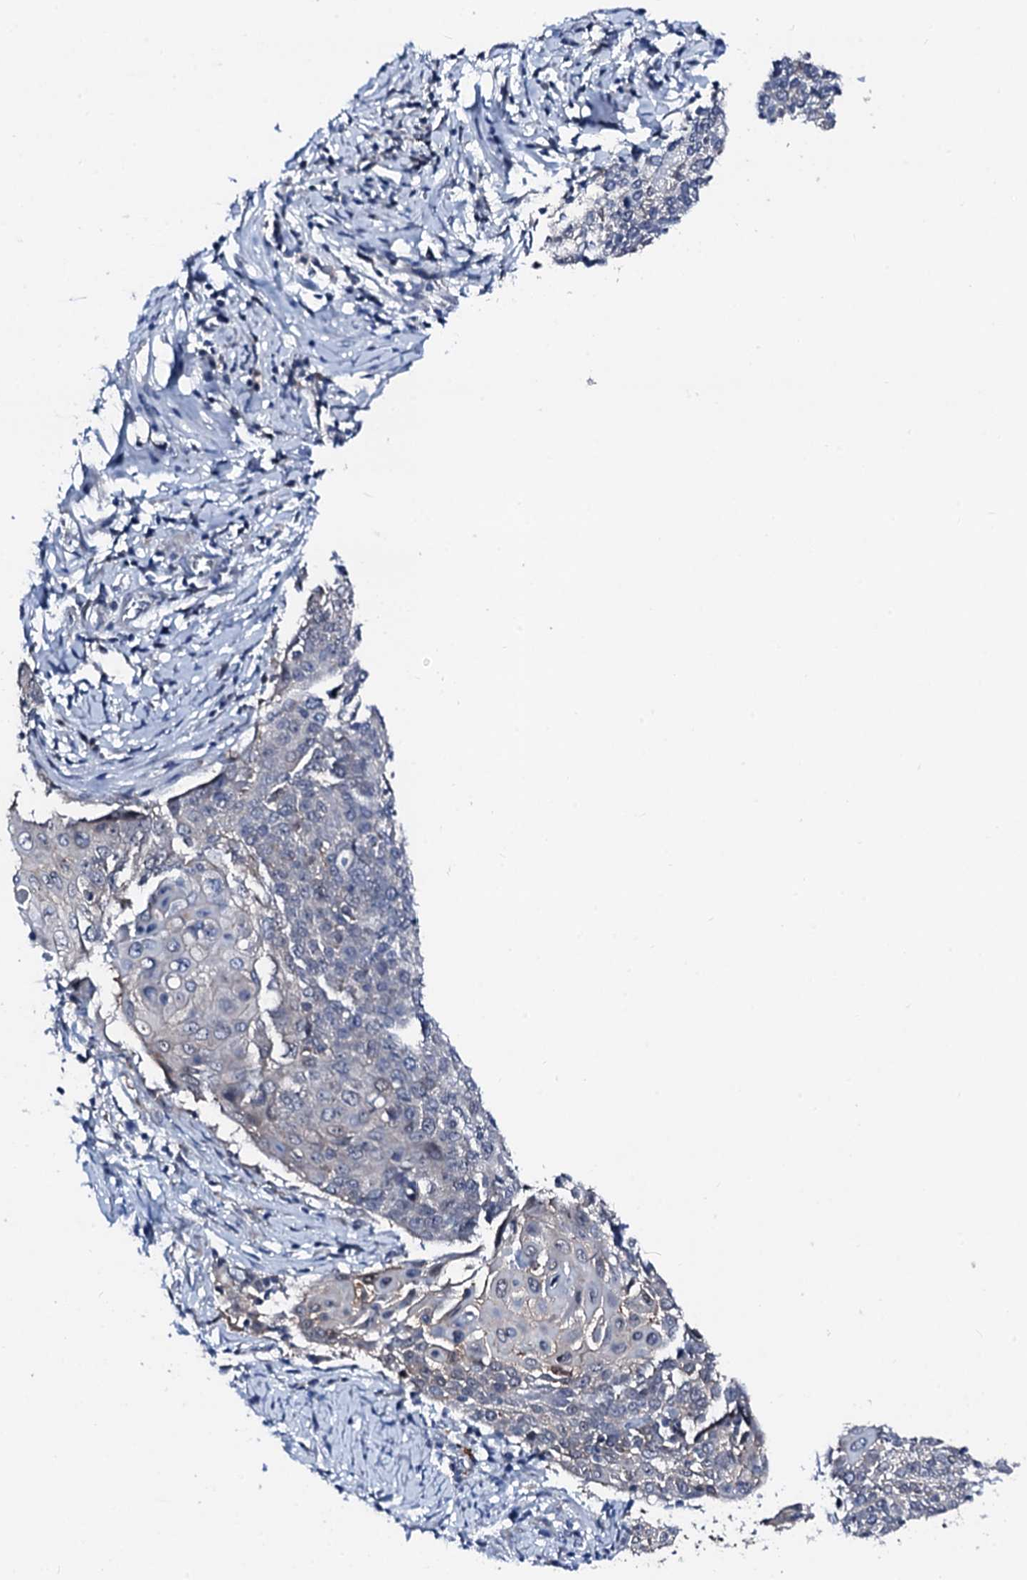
{"staining": {"intensity": "negative", "quantity": "none", "location": "none"}, "tissue": "cervical cancer", "cell_type": "Tumor cells", "image_type": "cancer", "snomed": [{"axis": "morphology", "description": "Squamous cell carcinoma, NOS"}, {"axis": "topography", "description": "Cervix"}], "caption": "Immunohistochemistry micrograph of neoplastic tissue: human cervical cancer stained with DAB demonstrates no significant protein staining in tumor cells.", "gene": "TRAFD1", "patient": {"sex": "female", "age": 39}}